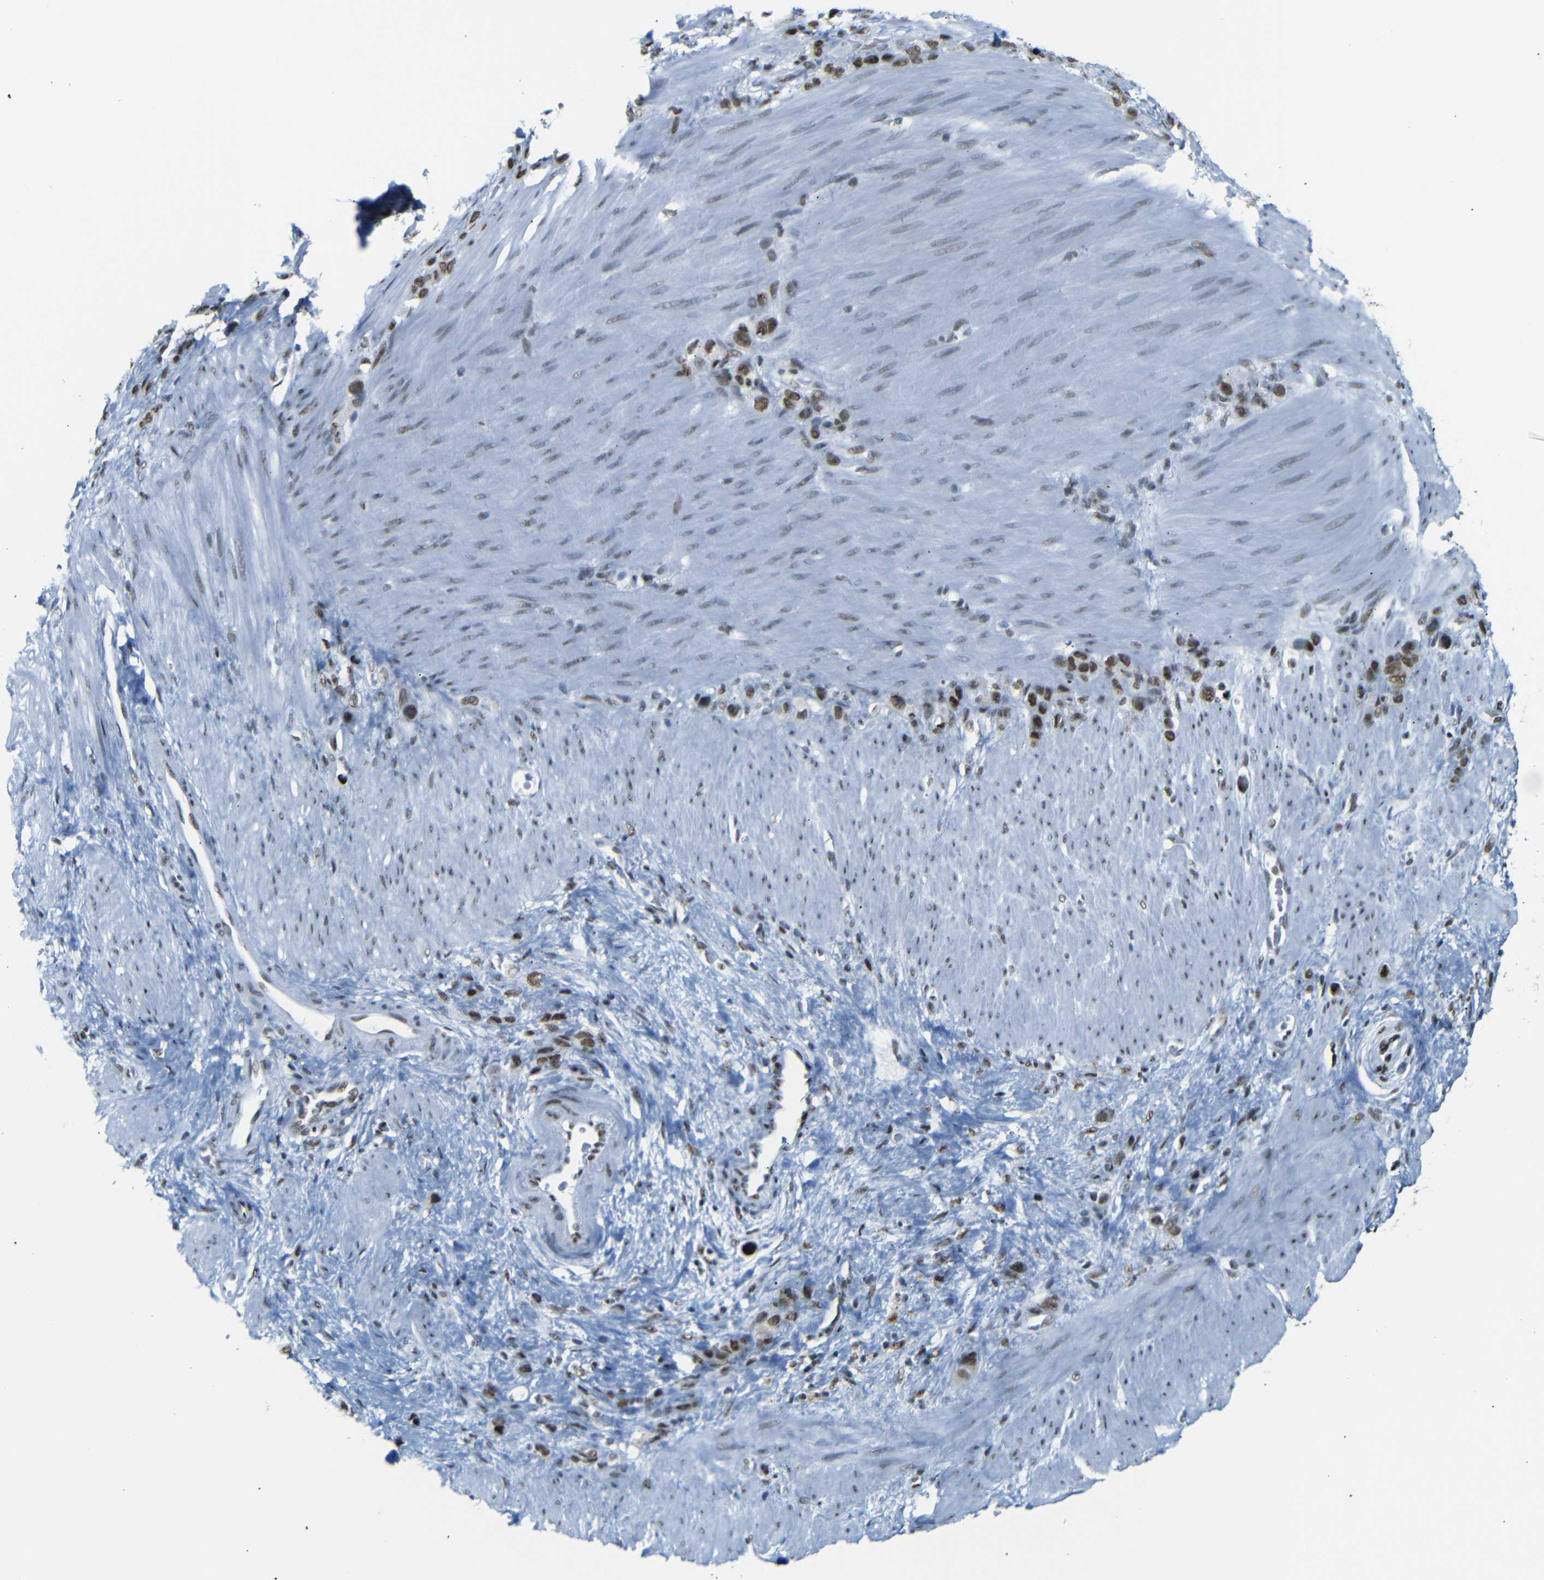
{"staining": {"intensity": "strong", "quantity": ">75%", "location": "nuclear"}, "tissue": "stomach cancer", "cell_type": "Tumor cells", "image_type": "cancer", "snomed": [{"axis": "morphology", "description": "Adenocarcinoma, NOS"}, {"axis": "morphology", "description": "Adenocarcinoma, High grade"}, {"axis": "topography", "description": "Stomach, upper"}, {"axis": "topography", "description": "Stomach, lower"}], "caption": "A high amount of strong nuclear expression is appreciated in approximately >75% of tumor cells in stomach cancer (adenocarcinoma) tissue. (Brightfield microscopy of DAB IHC at high magnification).", "gene": "TRA2B", "patient": {"sex": "female", "age": 65}}